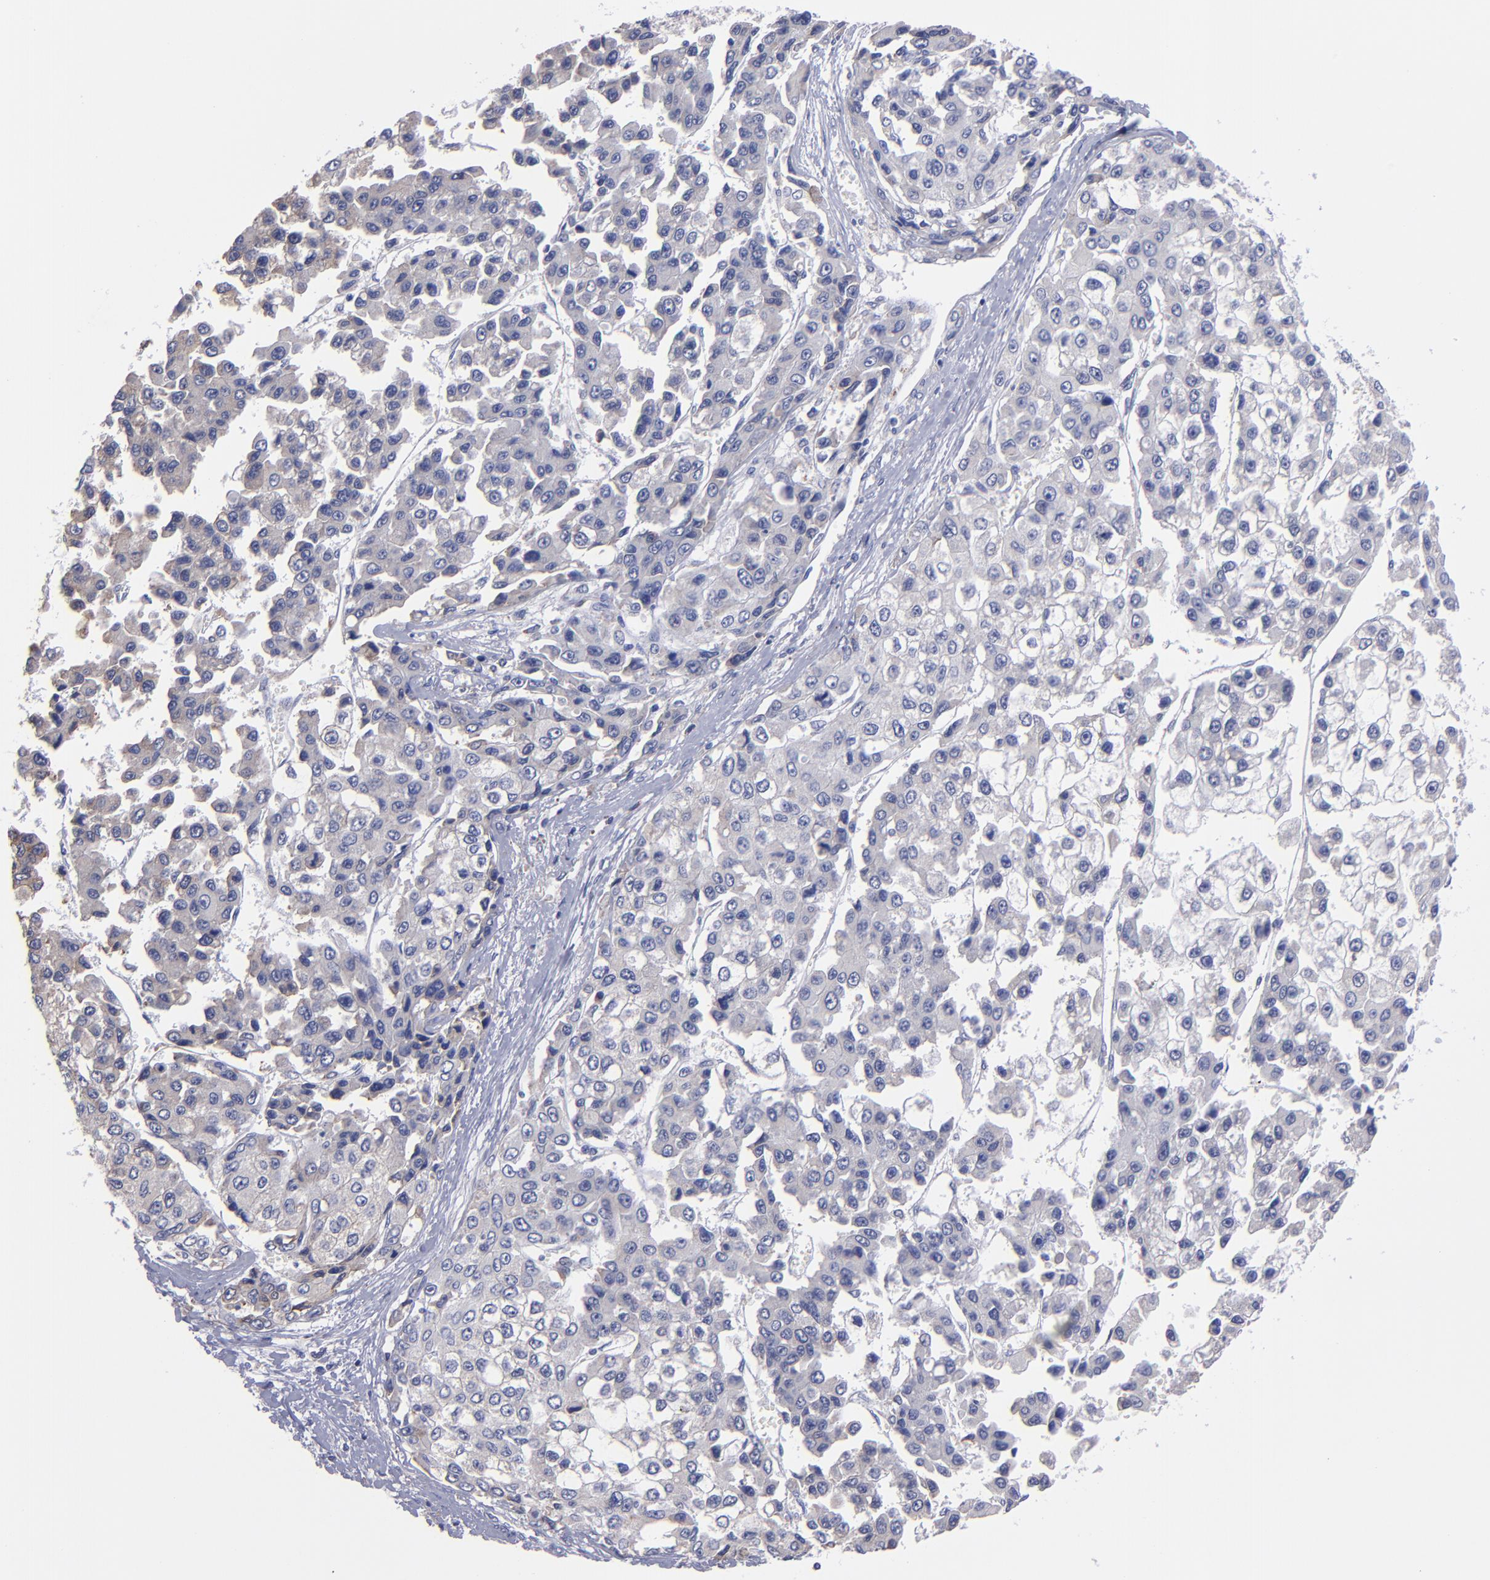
{"staining": {"intensity": "negative", "quantity": "none", "location": "none"}, "tissue": "liver cancer", "cell_type": "Tumor cells", "image_type": "cancer", "snomed": [{"axis": "morphology", "description": "Carcinoma, Hepatocellular, NOS"}, {"axis": "topography", "description": "Liver"}], "caption": "Immunohistochemistry (IHC) of human hepatocellular carcinoma (liver) exhibits no positivity in tumor cells.", "gene": "MFGE8", "patient": {"sex": "female", "age": 66}}